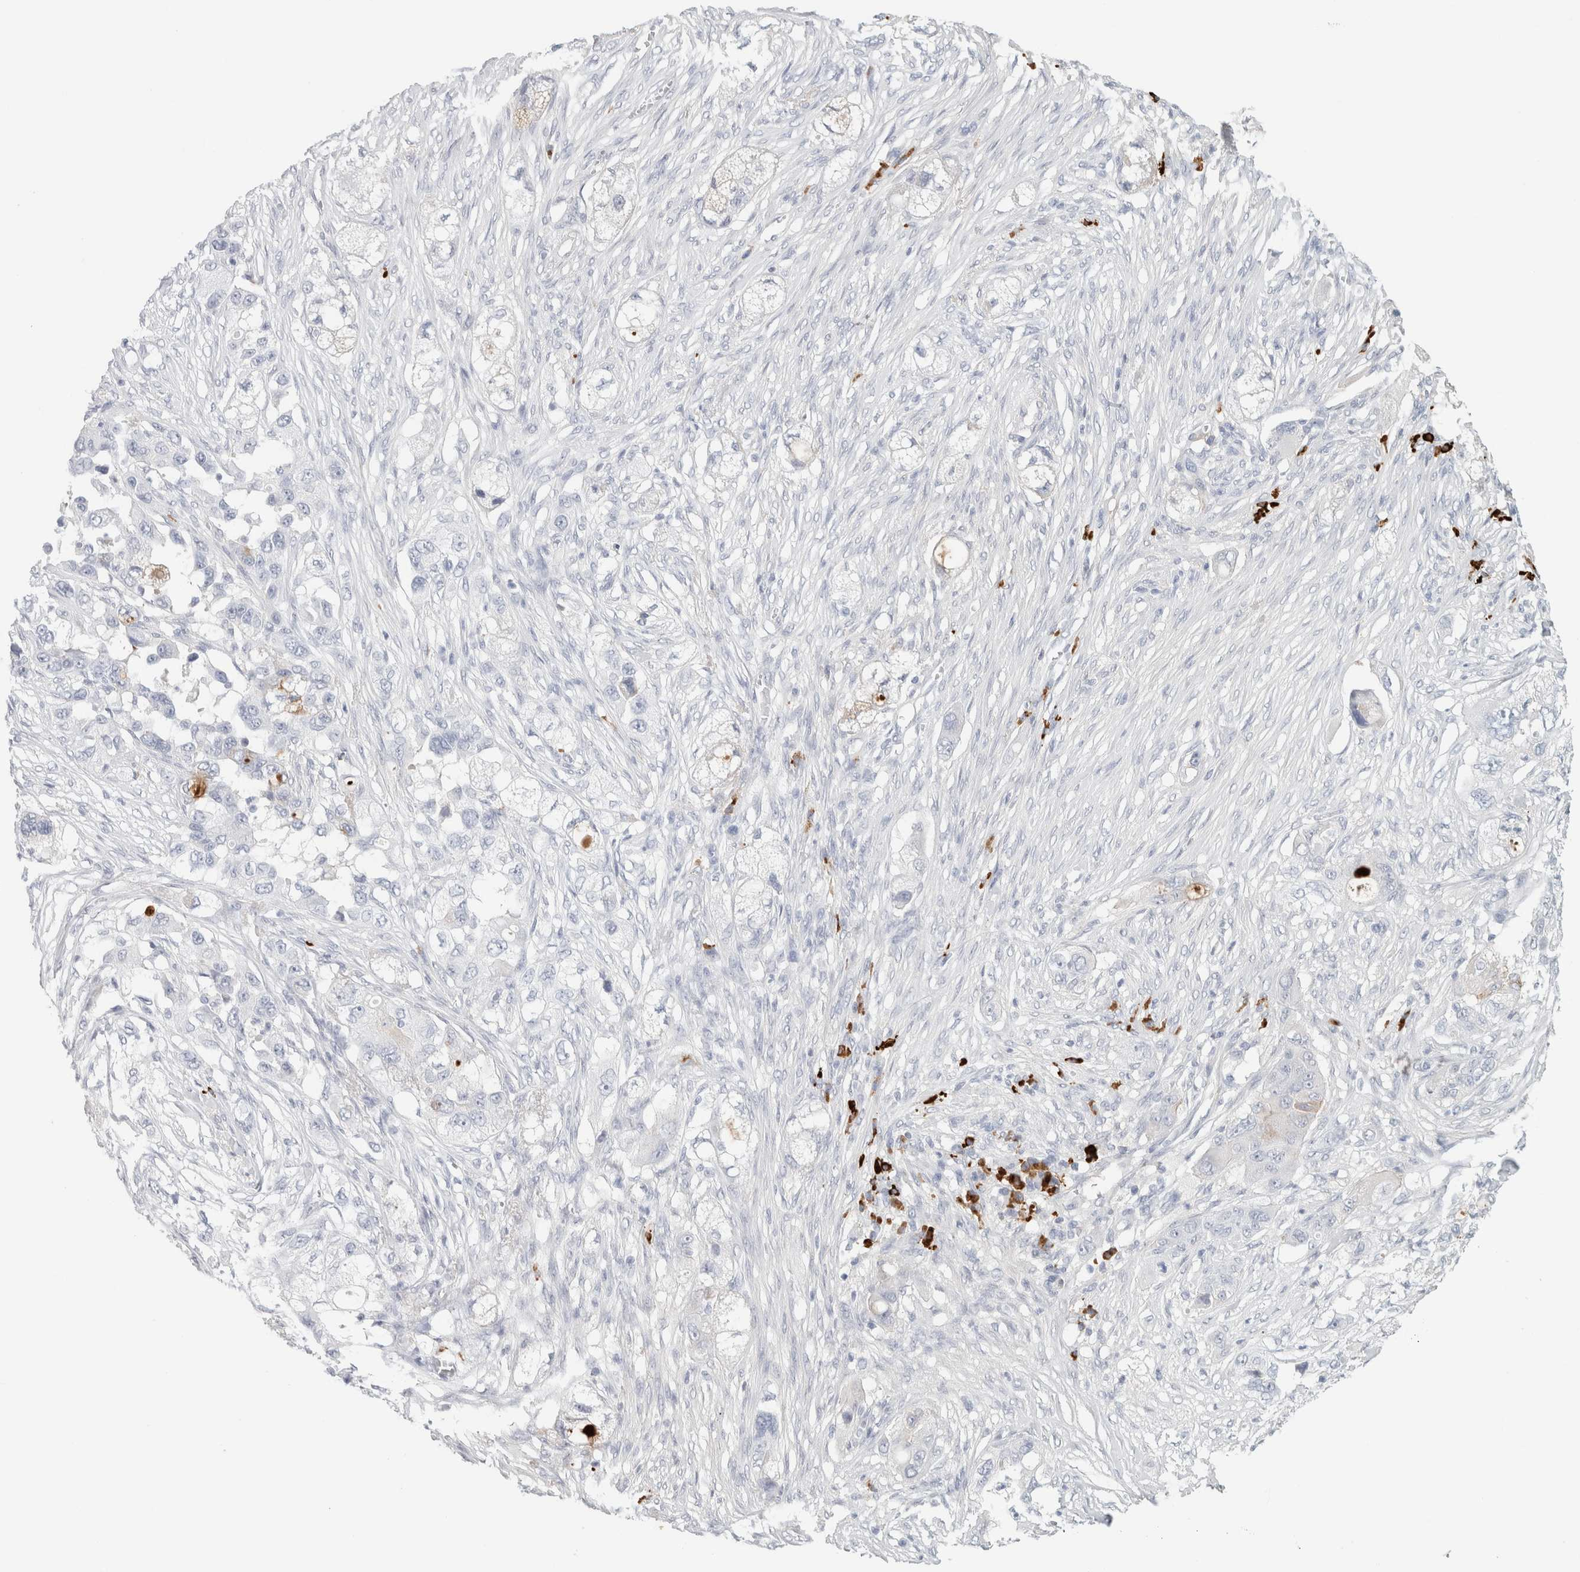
{"staining": {"intensity": "negative", "quantity": "none", "location": "none"}, "tissue": "pancreatic cancer", "cell_type": "Tumor cells", "image_type": "cancer", "snomed": [{"axis": "morphology", "description": "Adenocarcinoma, NOS"}, {"axis": "topography", "description": "Pancreas"}], "caption": "The immunohistochemistry micrograph has no significant positivity in tumor cells of adenocarcinoma (pancreatic) tissue.", "gene": "IL6", "patient": {"sex": "female", "age": 78}}